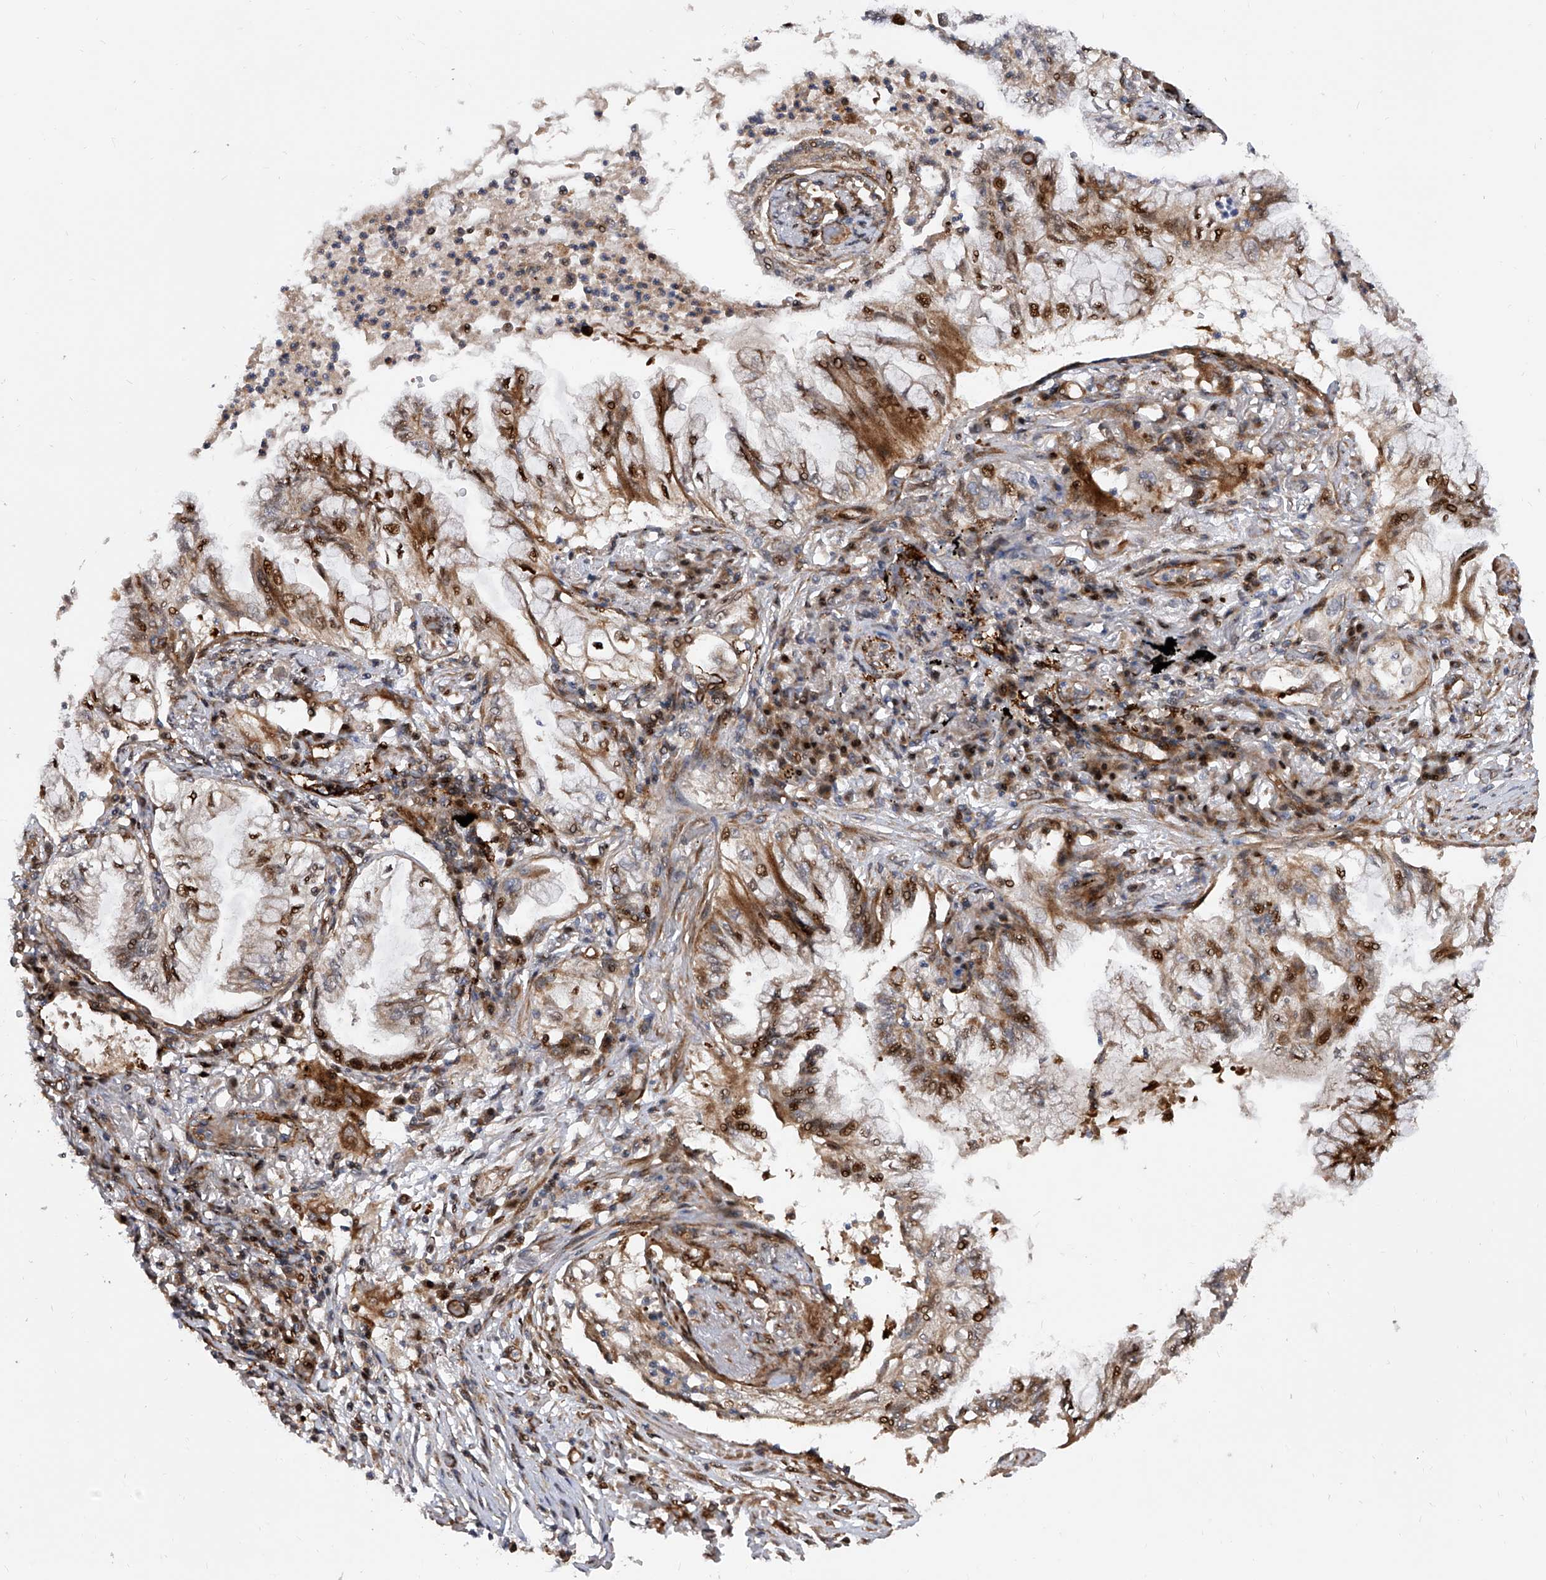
{"staining": {"intensity": "moderate", "quantity": ">75%", "location": "cytoplasmic/membranous,nuclear"}, "tissue": "lung cancer", "cell_type": "Tumor cells", "image_type": "cancer", "snomed": [{"axis": "morphology", "description": "Adenocarcinoma, NOS"}, {"axis": "topography", "description": "Lung"}], "caption": "Moderate cytoplasmic/membranous and nuclear protein expression is appreciated in approximately >75% of tumor cells in lung adenocarcinoma. (Stains: DAB in brown, nuclei in blue, Microscopy: brightfield microscopy at high magnification).", "gene": "PDSS2", "patient": {"sex": "female", "age": 70}}